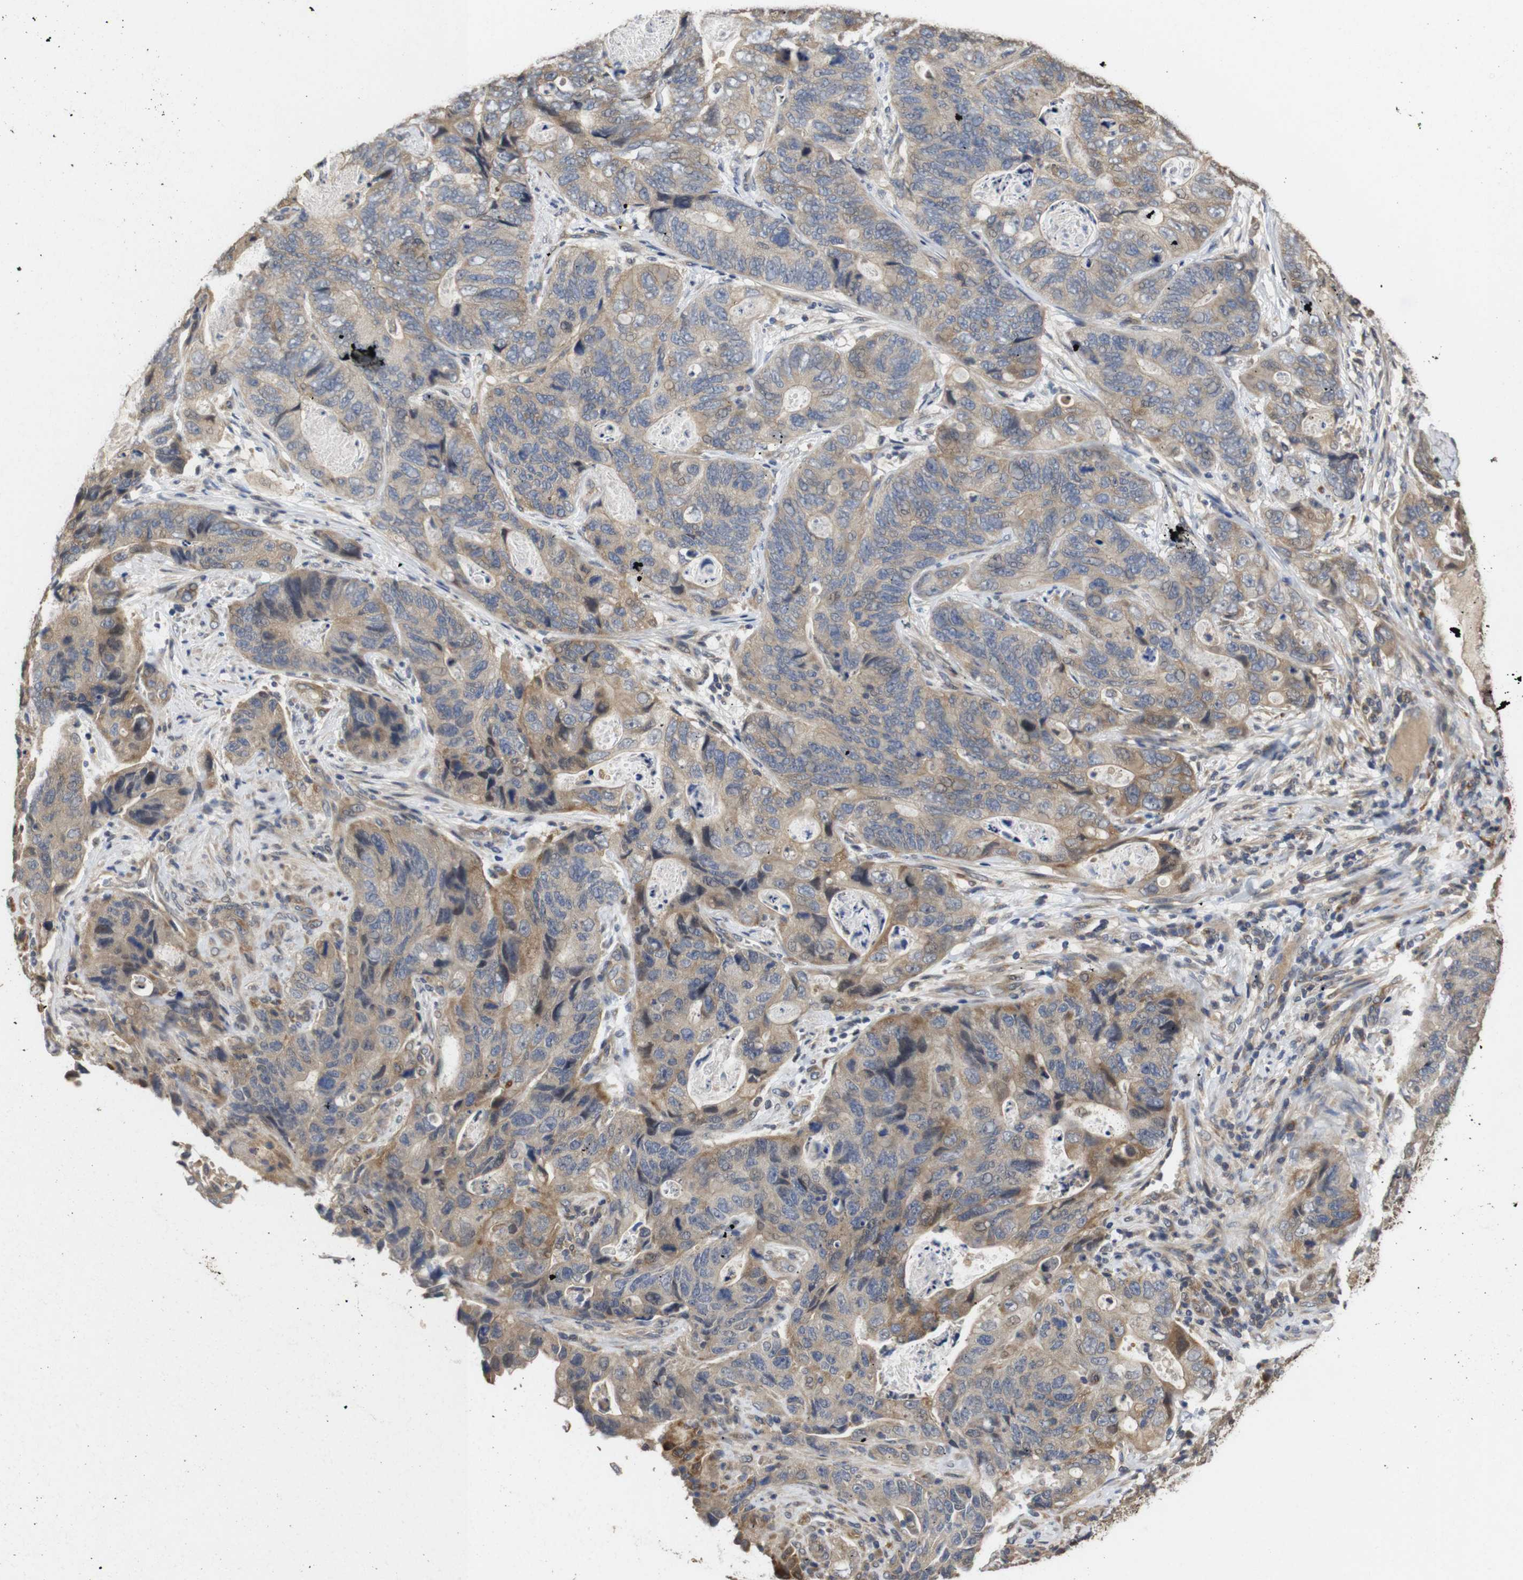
{"staining": {"intensity": "moderate", "quantity": "25%-75%", "location": "cytoplasmic/membranous"}, "tissue": "stomach cancer", "cell_type": "Tumor cells", "image_type": "cancer", "snomed": [{"axis": "morphology", "description": "Adenocarcinoma, NOS"}, {"axis": "topography", "description": "Stomach"}], "caption": "The photomicrograph exhibits a brown stain indicating the presence of a protein in the cytoplasmic/membranous of tumor cells in adenocarcinoma (stomach).", "gene": "PTPN14", "patient": {"sex": "female", "age": 89}}